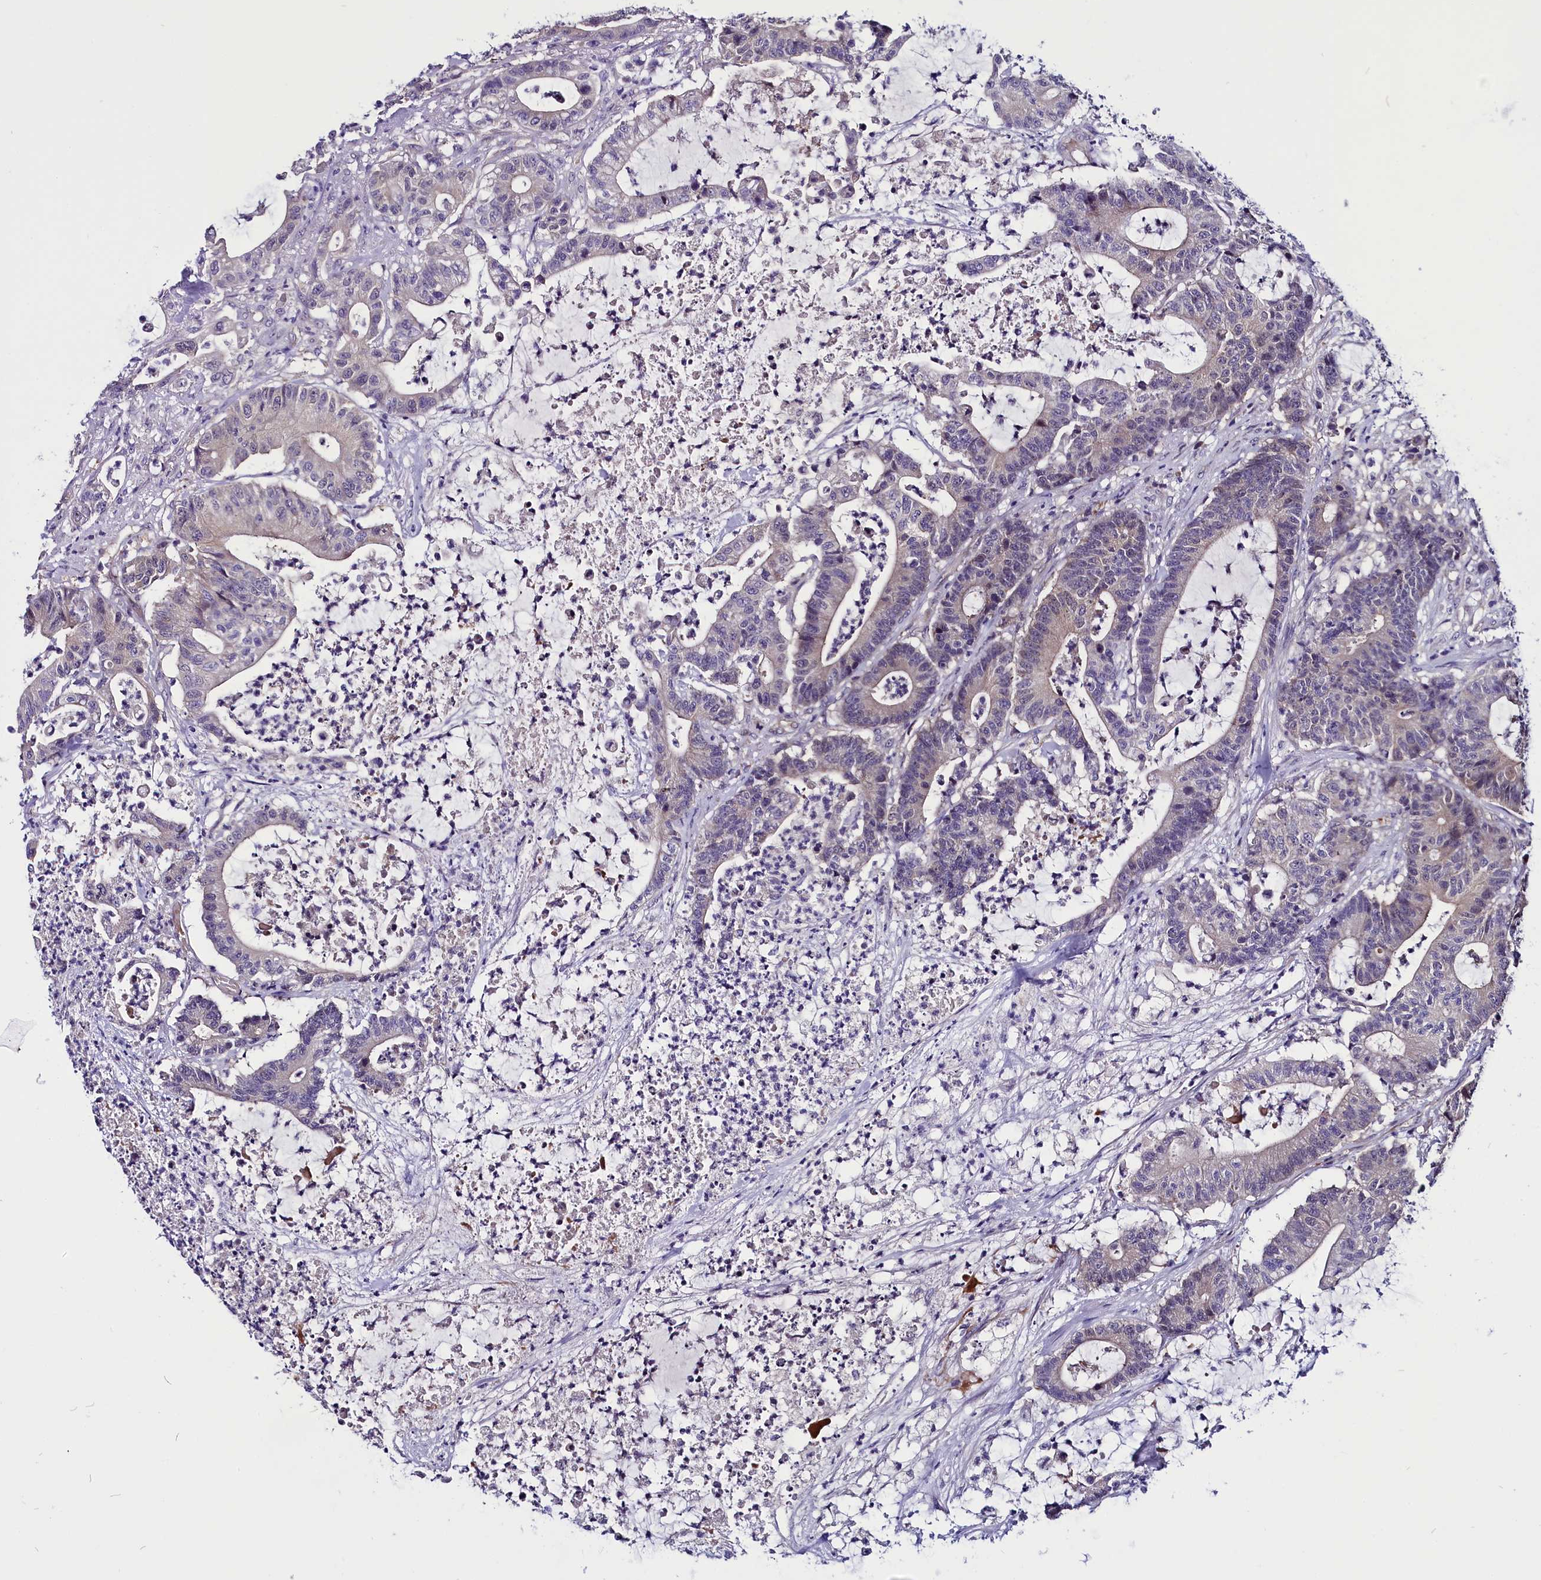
{"staining": {"intensity": "weak", "quantity": "<25%", "location": "cytoplasmic/membranous"}, "tissue": "colorectal cancer", "cell_type": "Tumor cells", "image_type": "cancer", "snomed": [{"axis": "morphology", "description": "Adenocarcinoma, NOS"}, {"axis": "topography", "description": "Colon"}], "caption": "Tumor cells are negative for protein expression in human colorectal adenocarcinoma.", "gene": "C9orf40", "patient": {"sex": "female", "age": 84}}